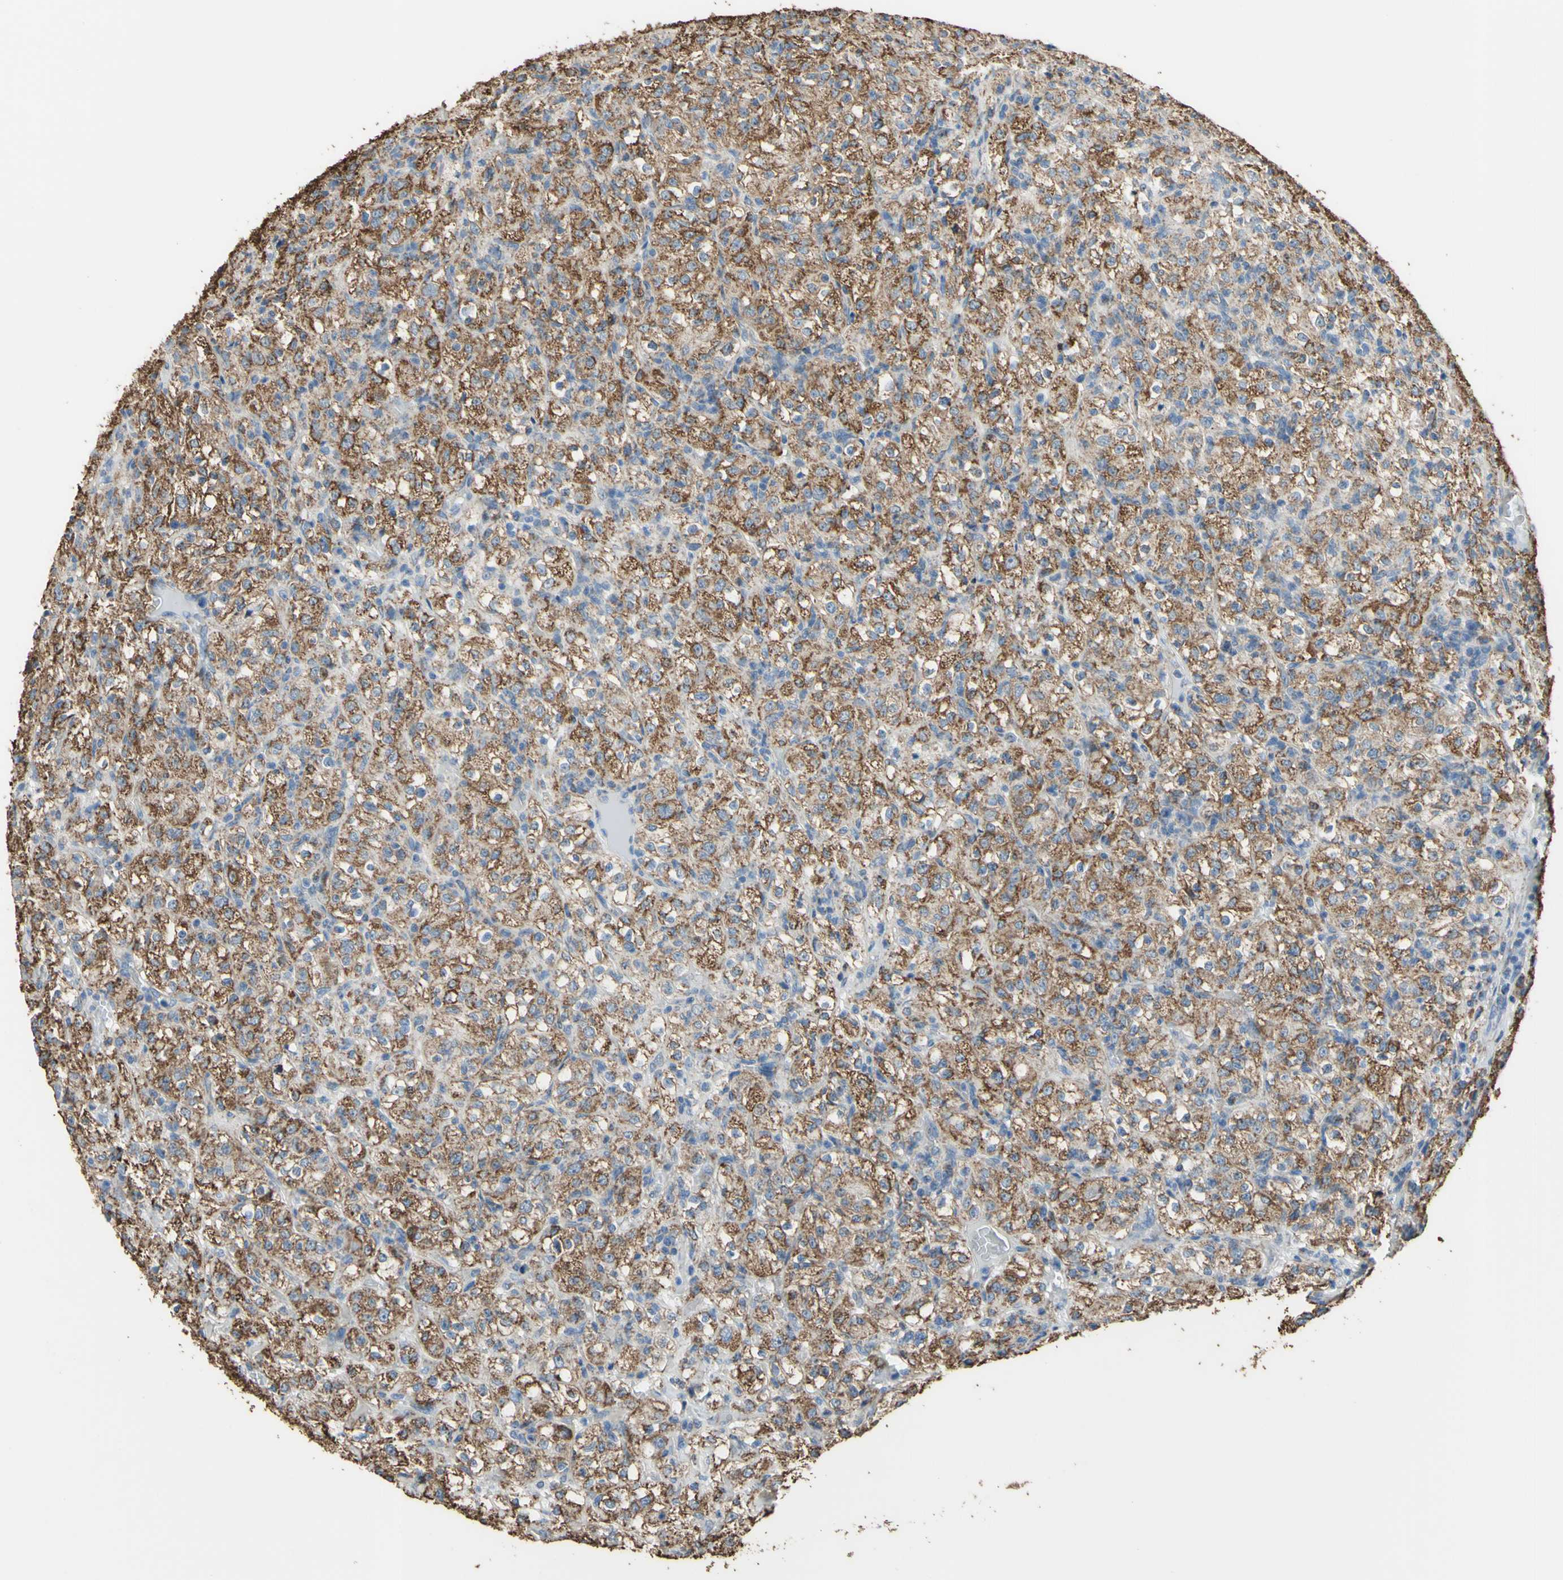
{"staining": {"intensity": "moderate", "quantity": ">75%", "location": "cytoplasmic/membranous"}, "tissue": "renal cancer", "cell_type": "Tumor cells", "image_type": "cancer", "snomed": [{"axis": "morphology", "description": "Normal tissue, NOS"}, {"axis": "morphology", "description": "Adenocarcinoma, NOS"}, {"axis": "topography", "description": "Kidney"}], "caption": "About >75% of tumor cells in adenocarcinoma (renal) exhibit moderate cytoplasmic/membranous protein expression as visualized by brown immunohistochemical staining.", "gene": "CMKLR2", "patient": {"sex": "female", "age": 72}}